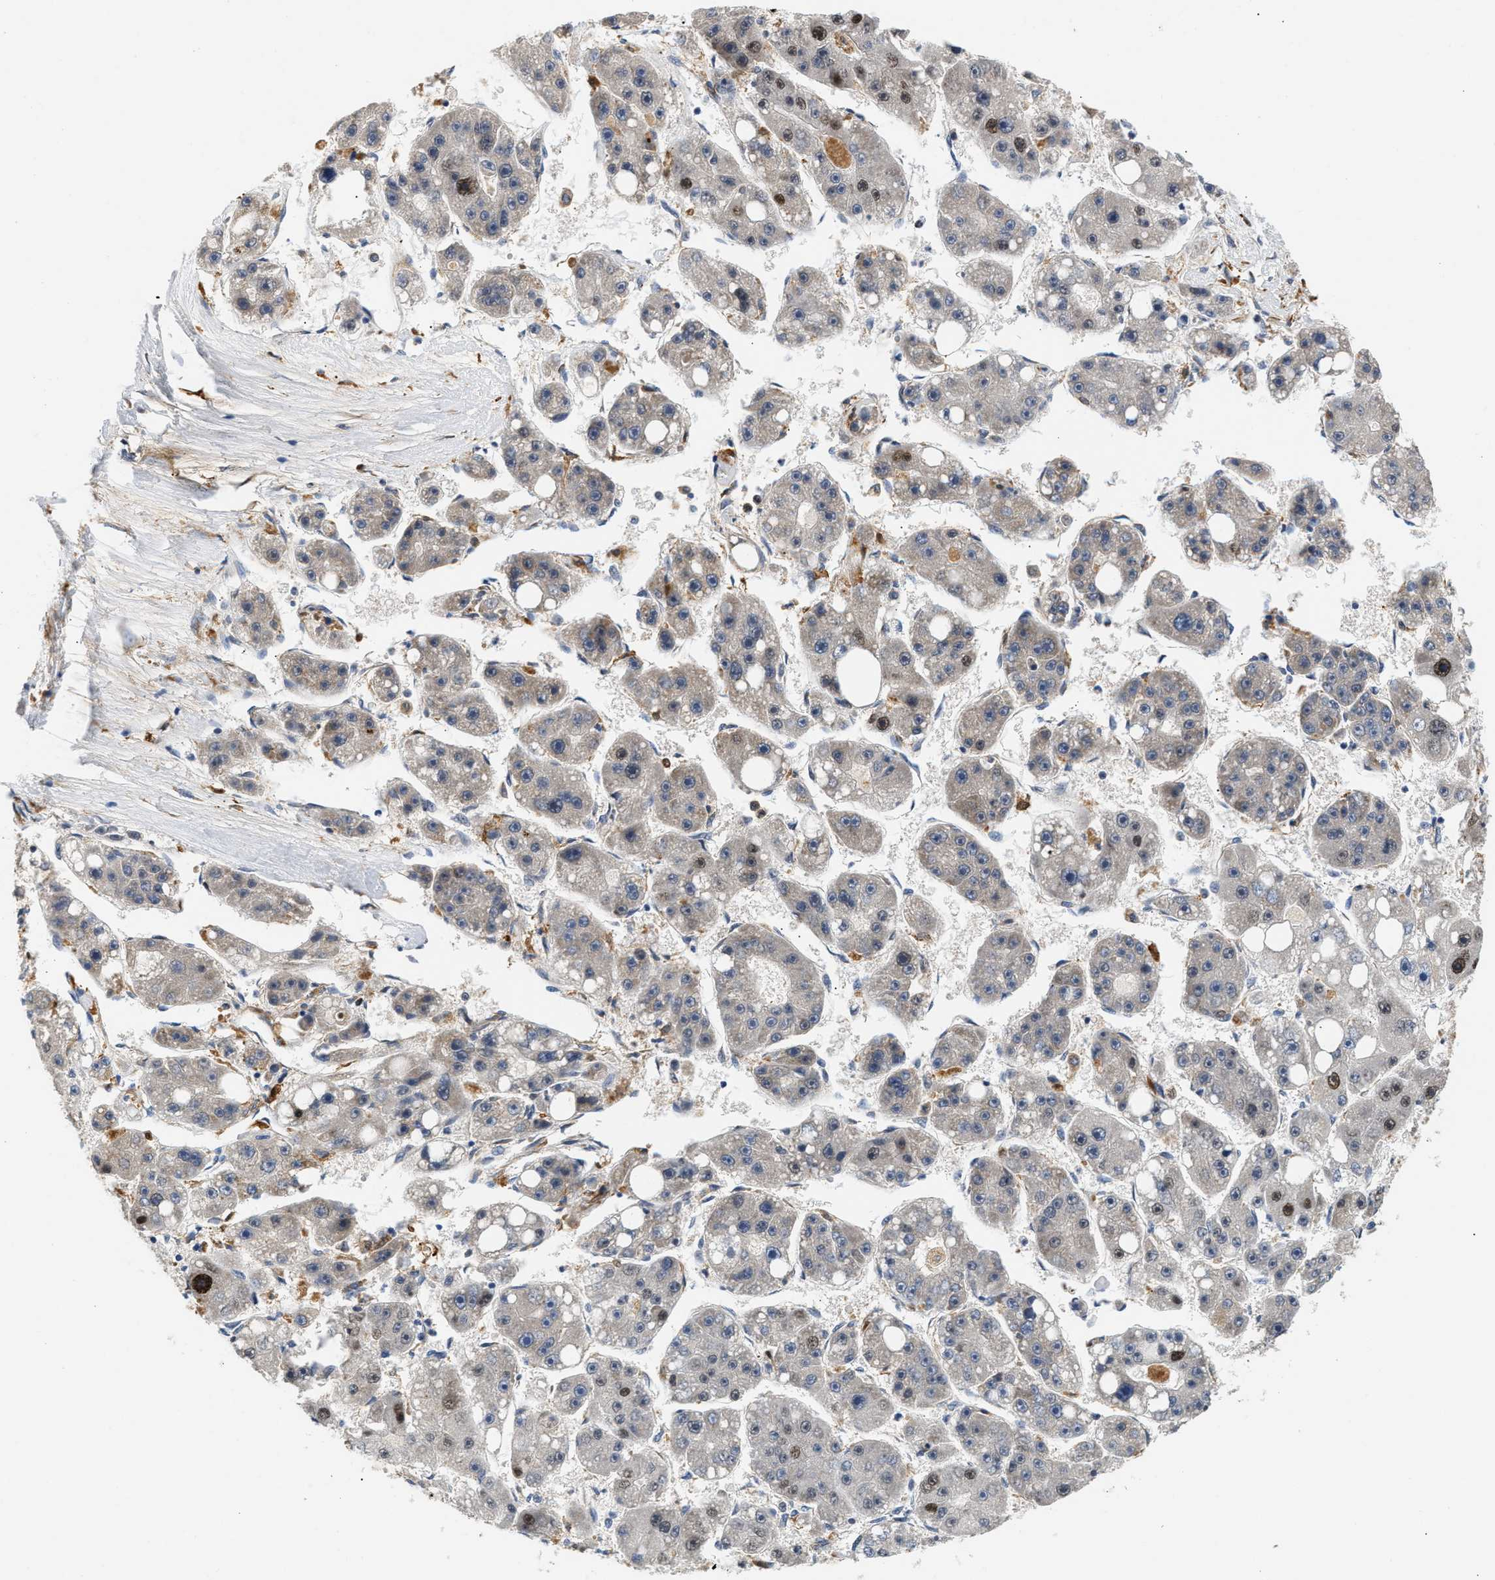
{"staining": {"intensity": "moderate", "quantity": "<25%", "location": "nuclear"}, "tissue": "liver cancer", "cell_type": "Tumor cells", "image_type": "cancer", "snomed": [{"axis": "morphology", "description": "Carcinoma, Hepatocellular, NOS"}, {"axis": "topography", "description": "Liver"}], "caption": "Brown immunohistochemical staining in hepatocellular carcinoma (liver) exhibits moderate nuclear positivity in about <25% of tumor cells. The protein is shown in brown color, while the nuclei are stained blue.", "gene": "PPM1L", "patient": {"sex": "female", "age": 61}}